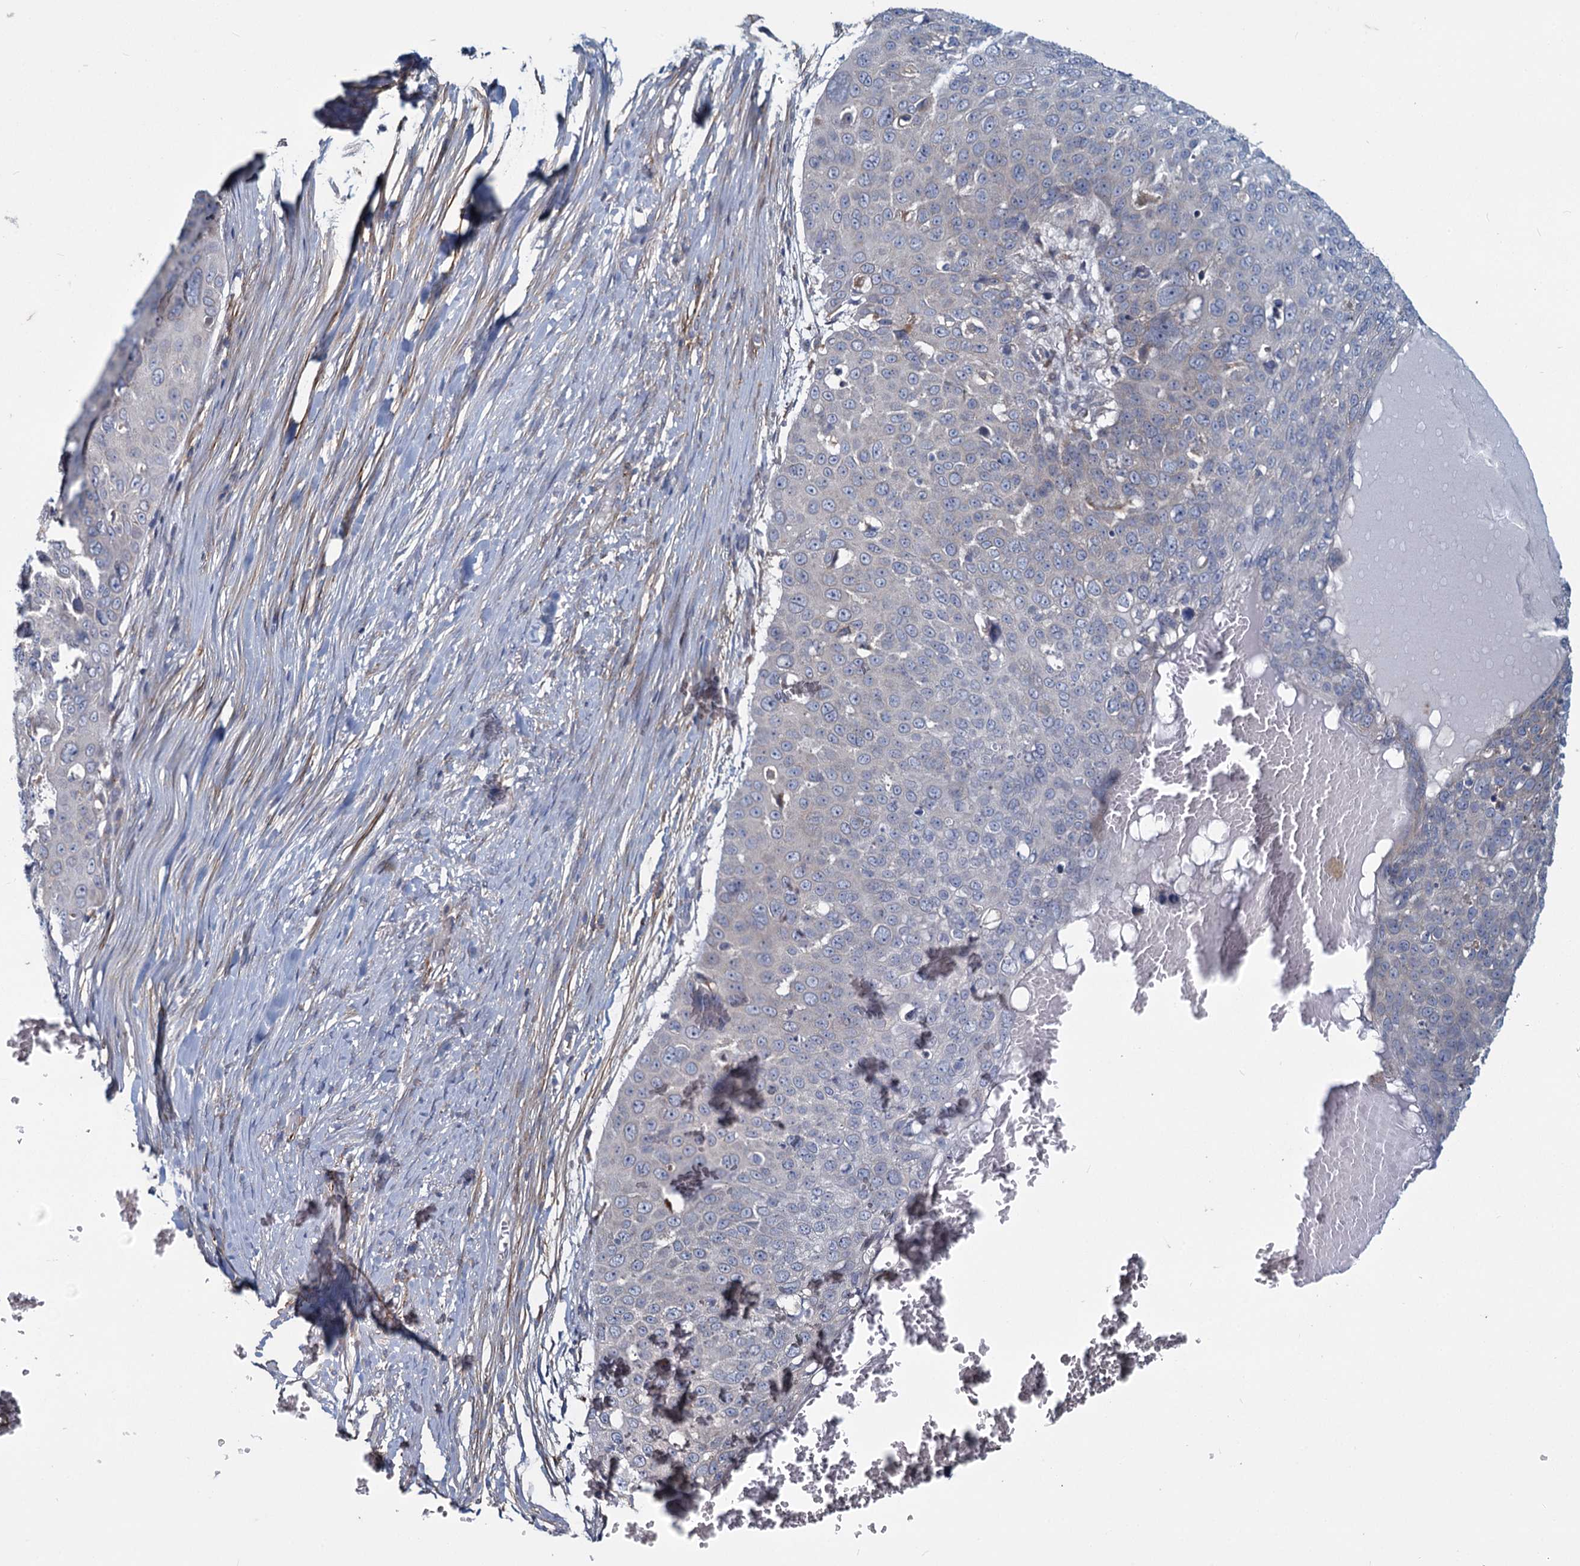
{"staining": {"intensity": "negative", "quantity": "none", "location": "none"}, "tissue": "skin cancer", "cell_type": "Tumor cells", "image_type": "cancer", "snomed": [{"axis": "morphology", "description": "Squamous cell carcinoma, NOS"}, {"axis": "topography", "description": "Skin"}], "caption": "A photomicrograph of human skin squamous cell carcinoma is negative for staining in tumor cells.", "gene": "ADCY2", "patient": {"sex": "male", "age": 71}}